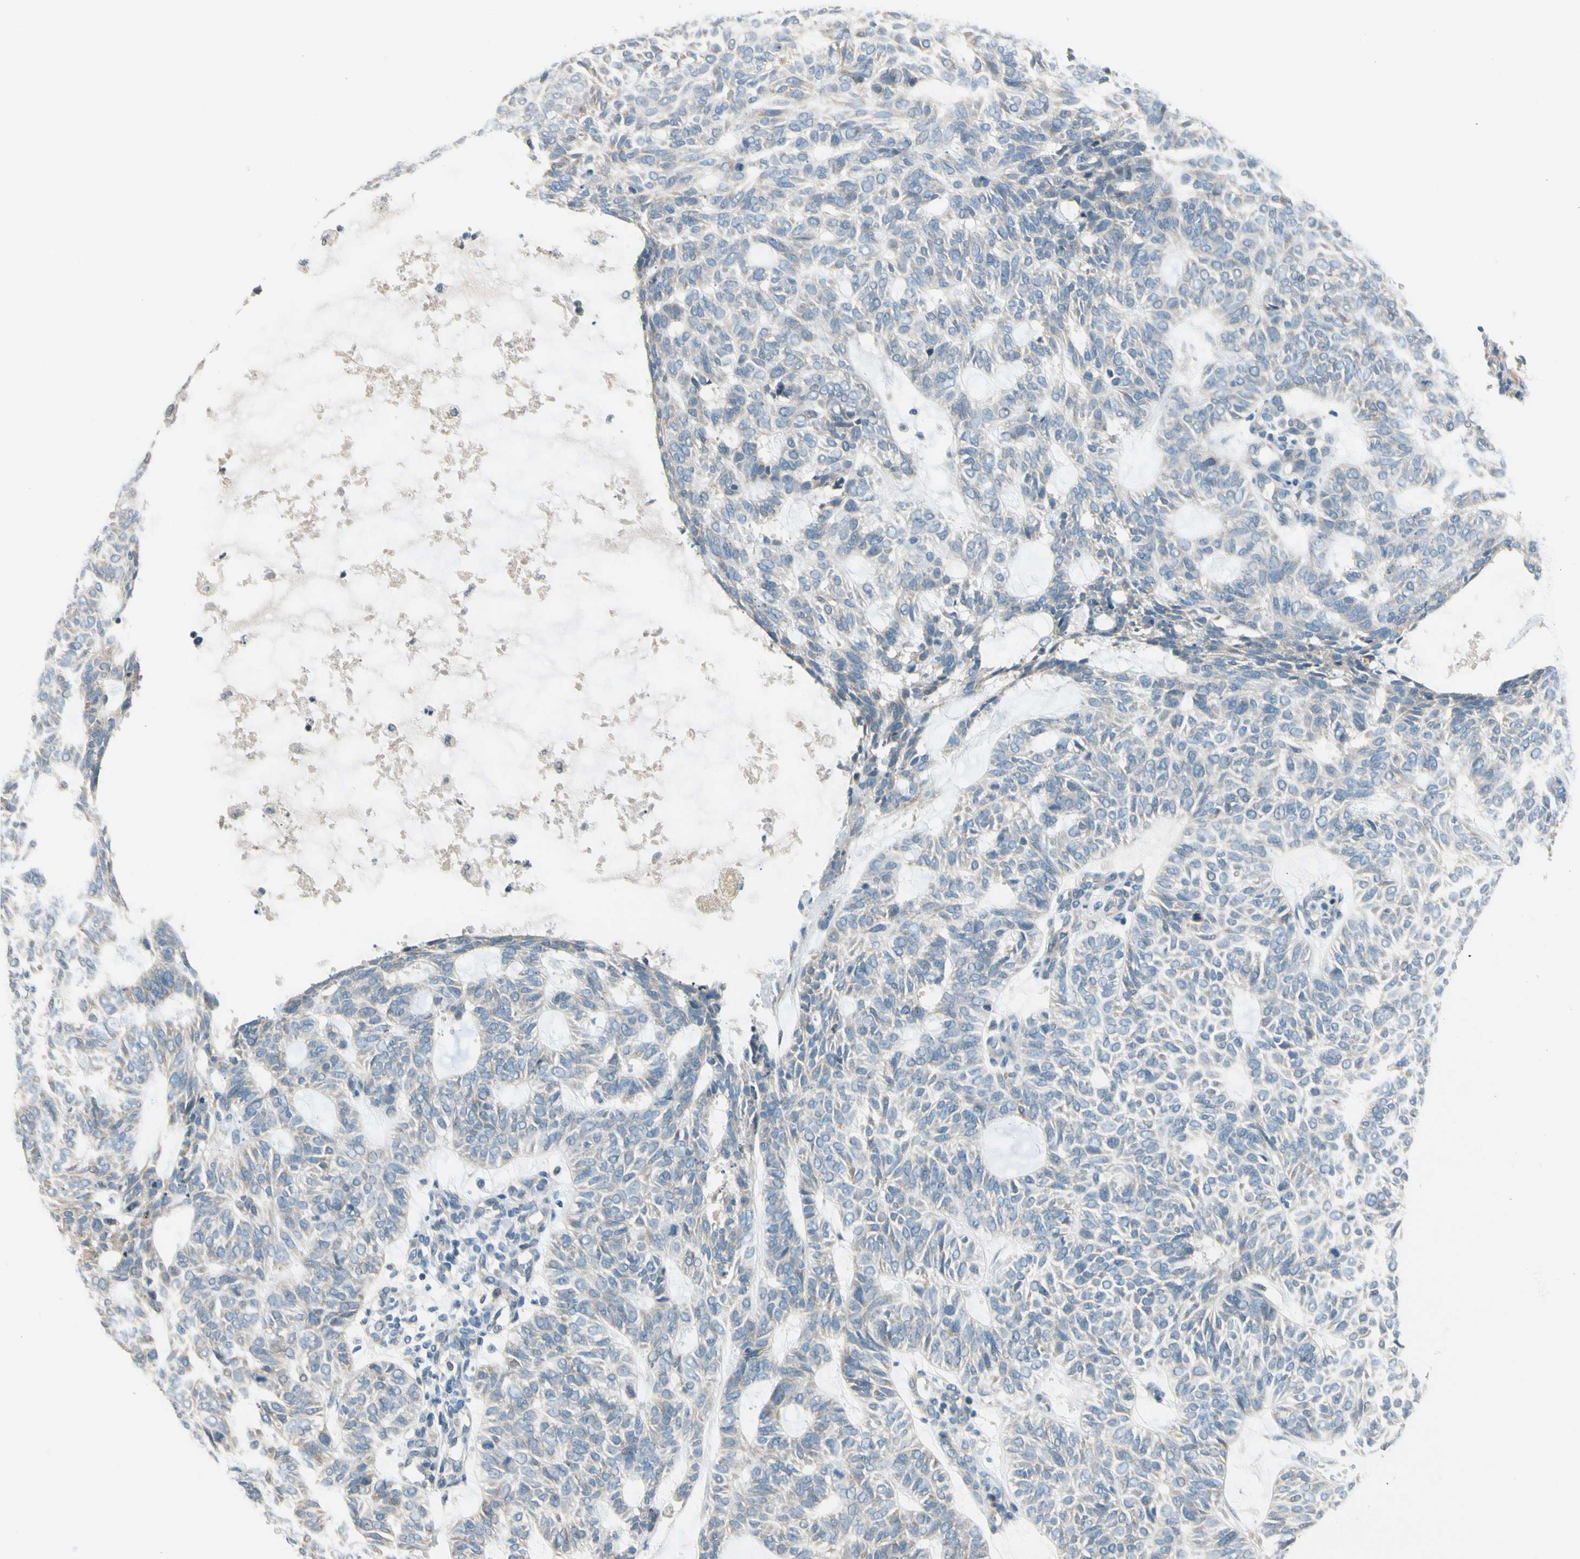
{"staining": {"intensity": "negative", "quantity": "none", "location": "none"}, "tissue": "skin cancer", "cell_type": "Tumor cells", "image_type": "cancer", "snomed": [{"axis": "morphology", "description": "Basal cell carcinoma"}, {"axis": "topography", "description": "Skin"}], "caption": "Tumor cells show no significant protein staining in basal cell carcinoma (skin).", "gene": "PIP5K1B", "patient": {"sex": "male", "age": 87}}